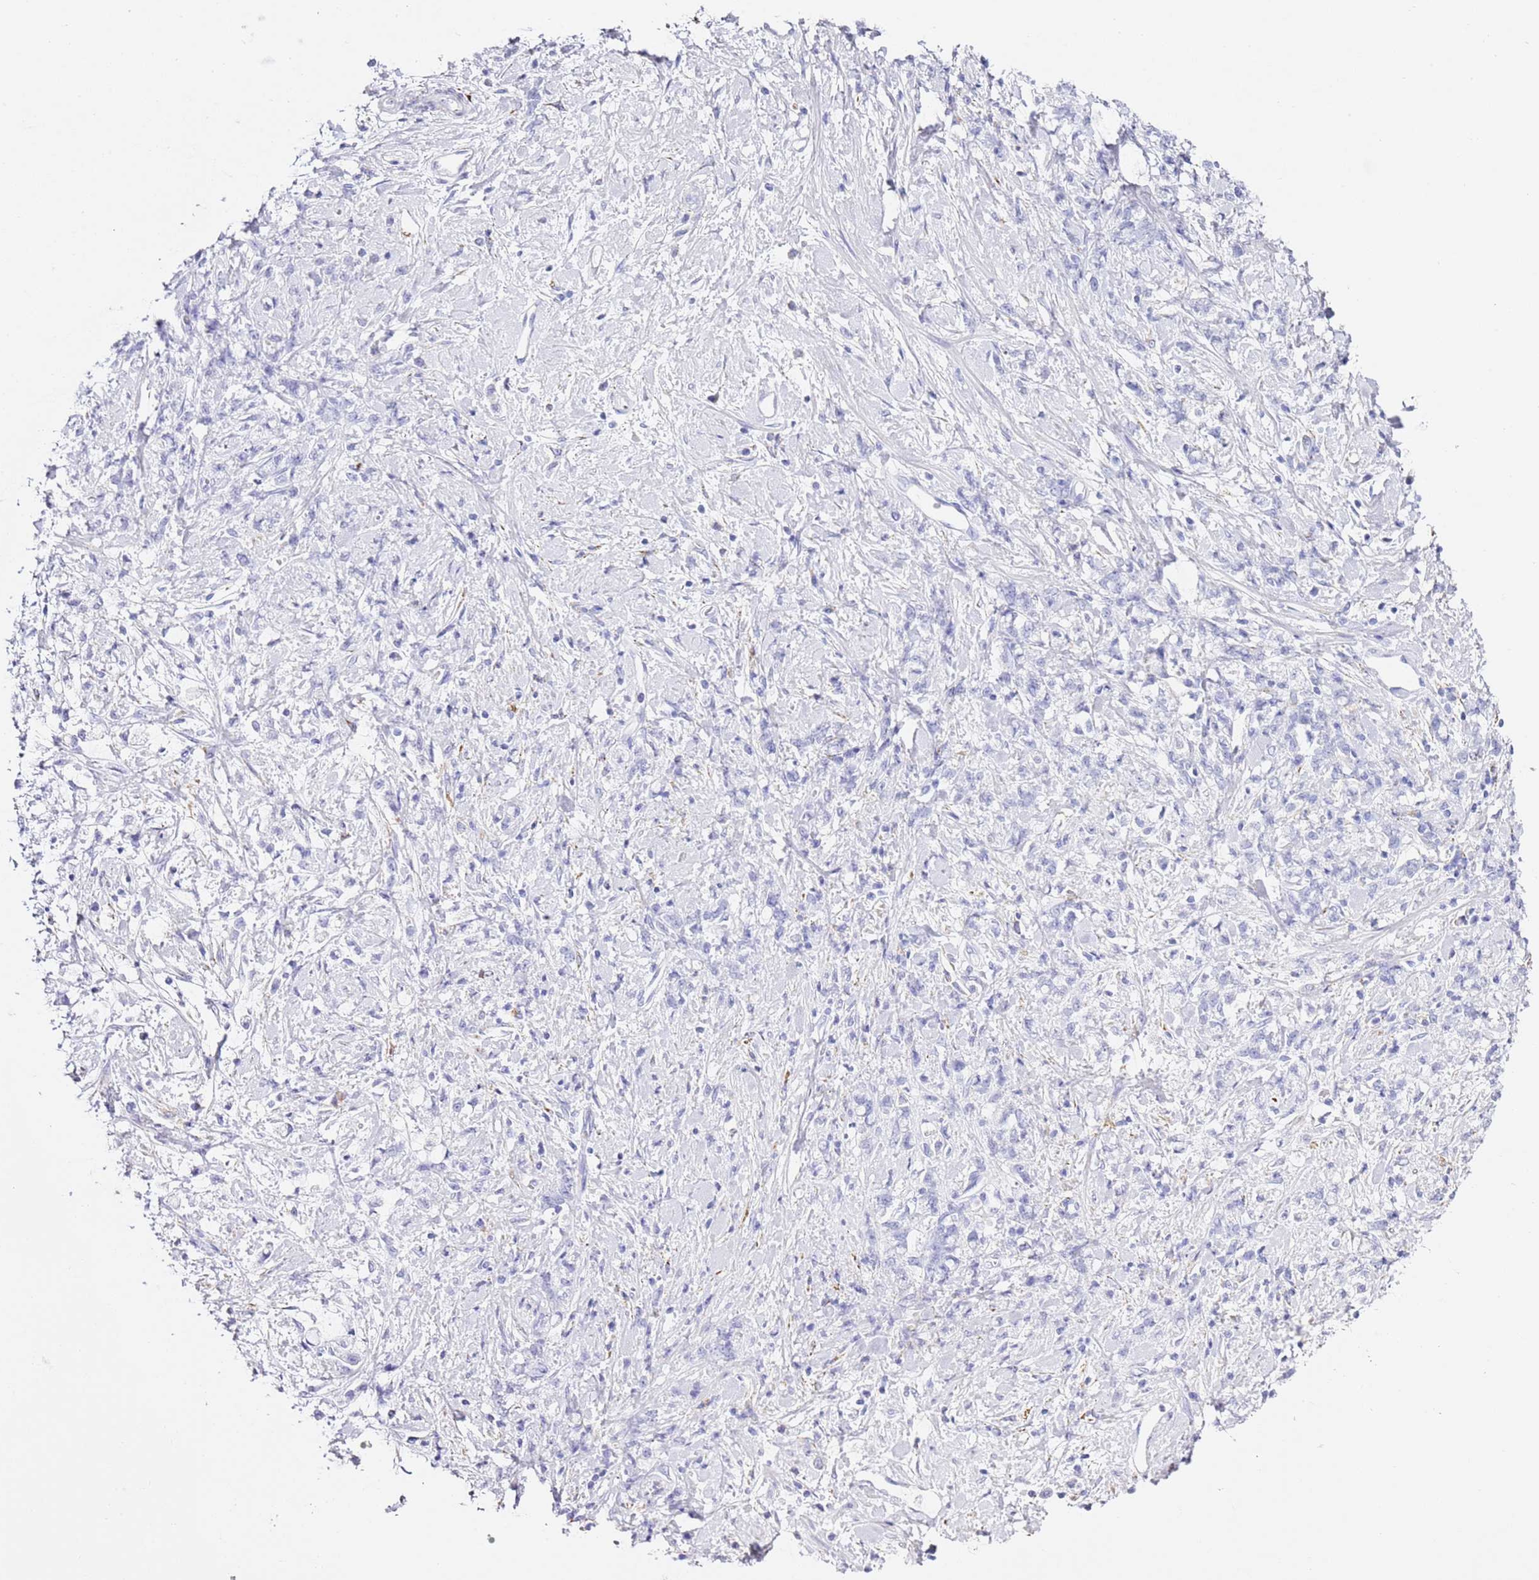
{"staining": {"intensity": "negative", "quantity": "none", "location": "none"}, "tissue": "stomach cancer", "cell_type": "Tumor cells", "image_type": "cancer", "snomed": [{"axis": "morphology", "description": "Adenocarcinoma, NOS"}, {"axis": "topography", "description": "Stomach"}], "caption": "A high-resolution micrograph shows immunohistochemistry staining of stomach cancer, which exhibits no significant staining in tumor cells.", "gene": "PTBP2", "patient": {"sex": "female", "age": 60}}